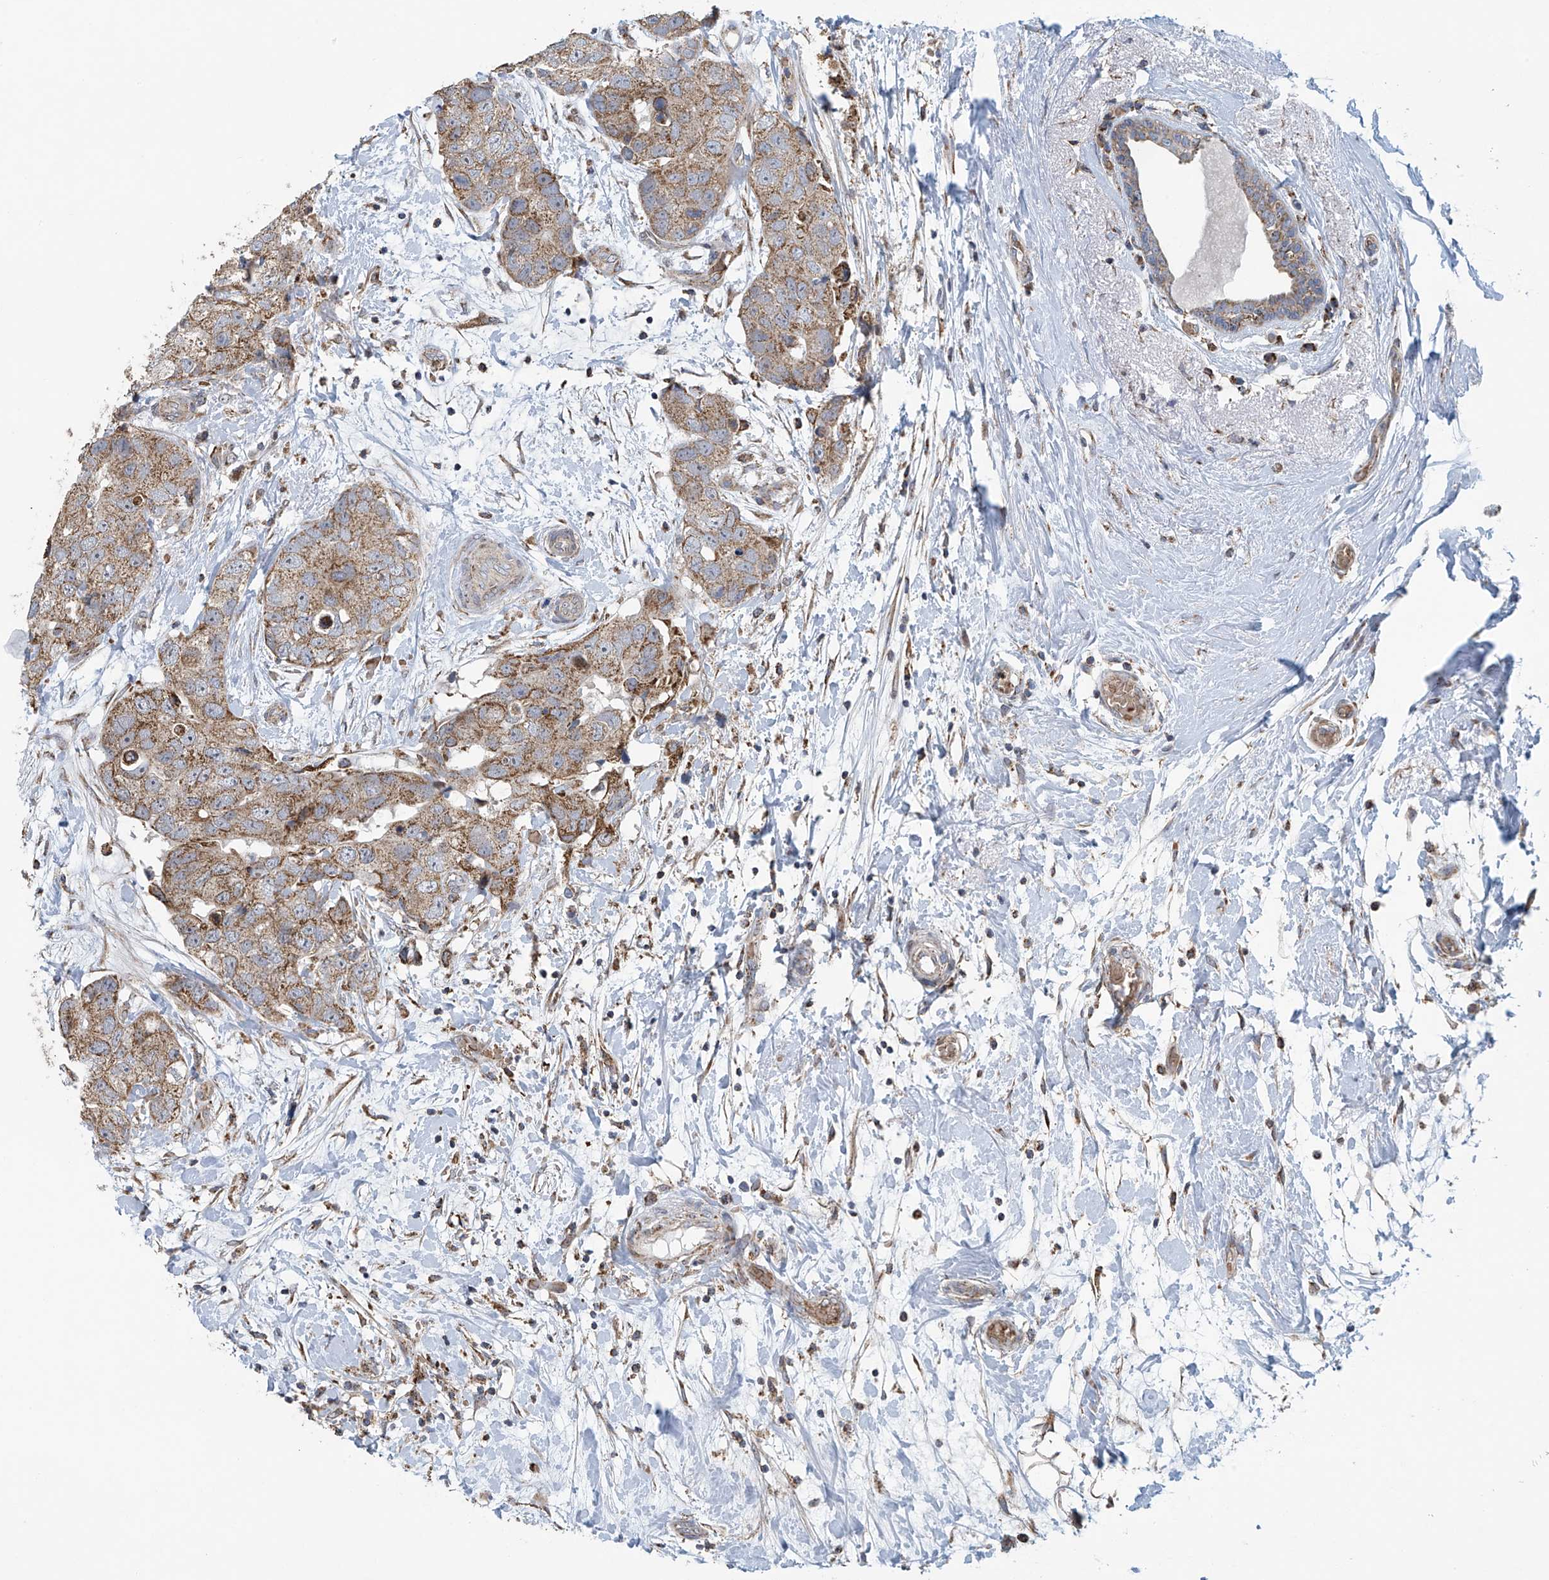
{"staining": {"intensity": "moderate", "quantity": ">75%", "location": "cytoplasmic/membranous"}, "tissue": "breast cancer", "cell_type": "Tumor cells", "image_type": "cancer", "snomed": [{"axis": "morphology", "description": "Duct carcinoma"}, {"axis": "topography", "description": "Breast"}], "caption": "Human breast intraductal carcinoma stained for a protein (brown) shows moderate cytoplasmic/membranous positive positivity in approximately >75% of tumor cells.", "gene": "COMMD1", "patient": {"sex": "female", "age": 62}}